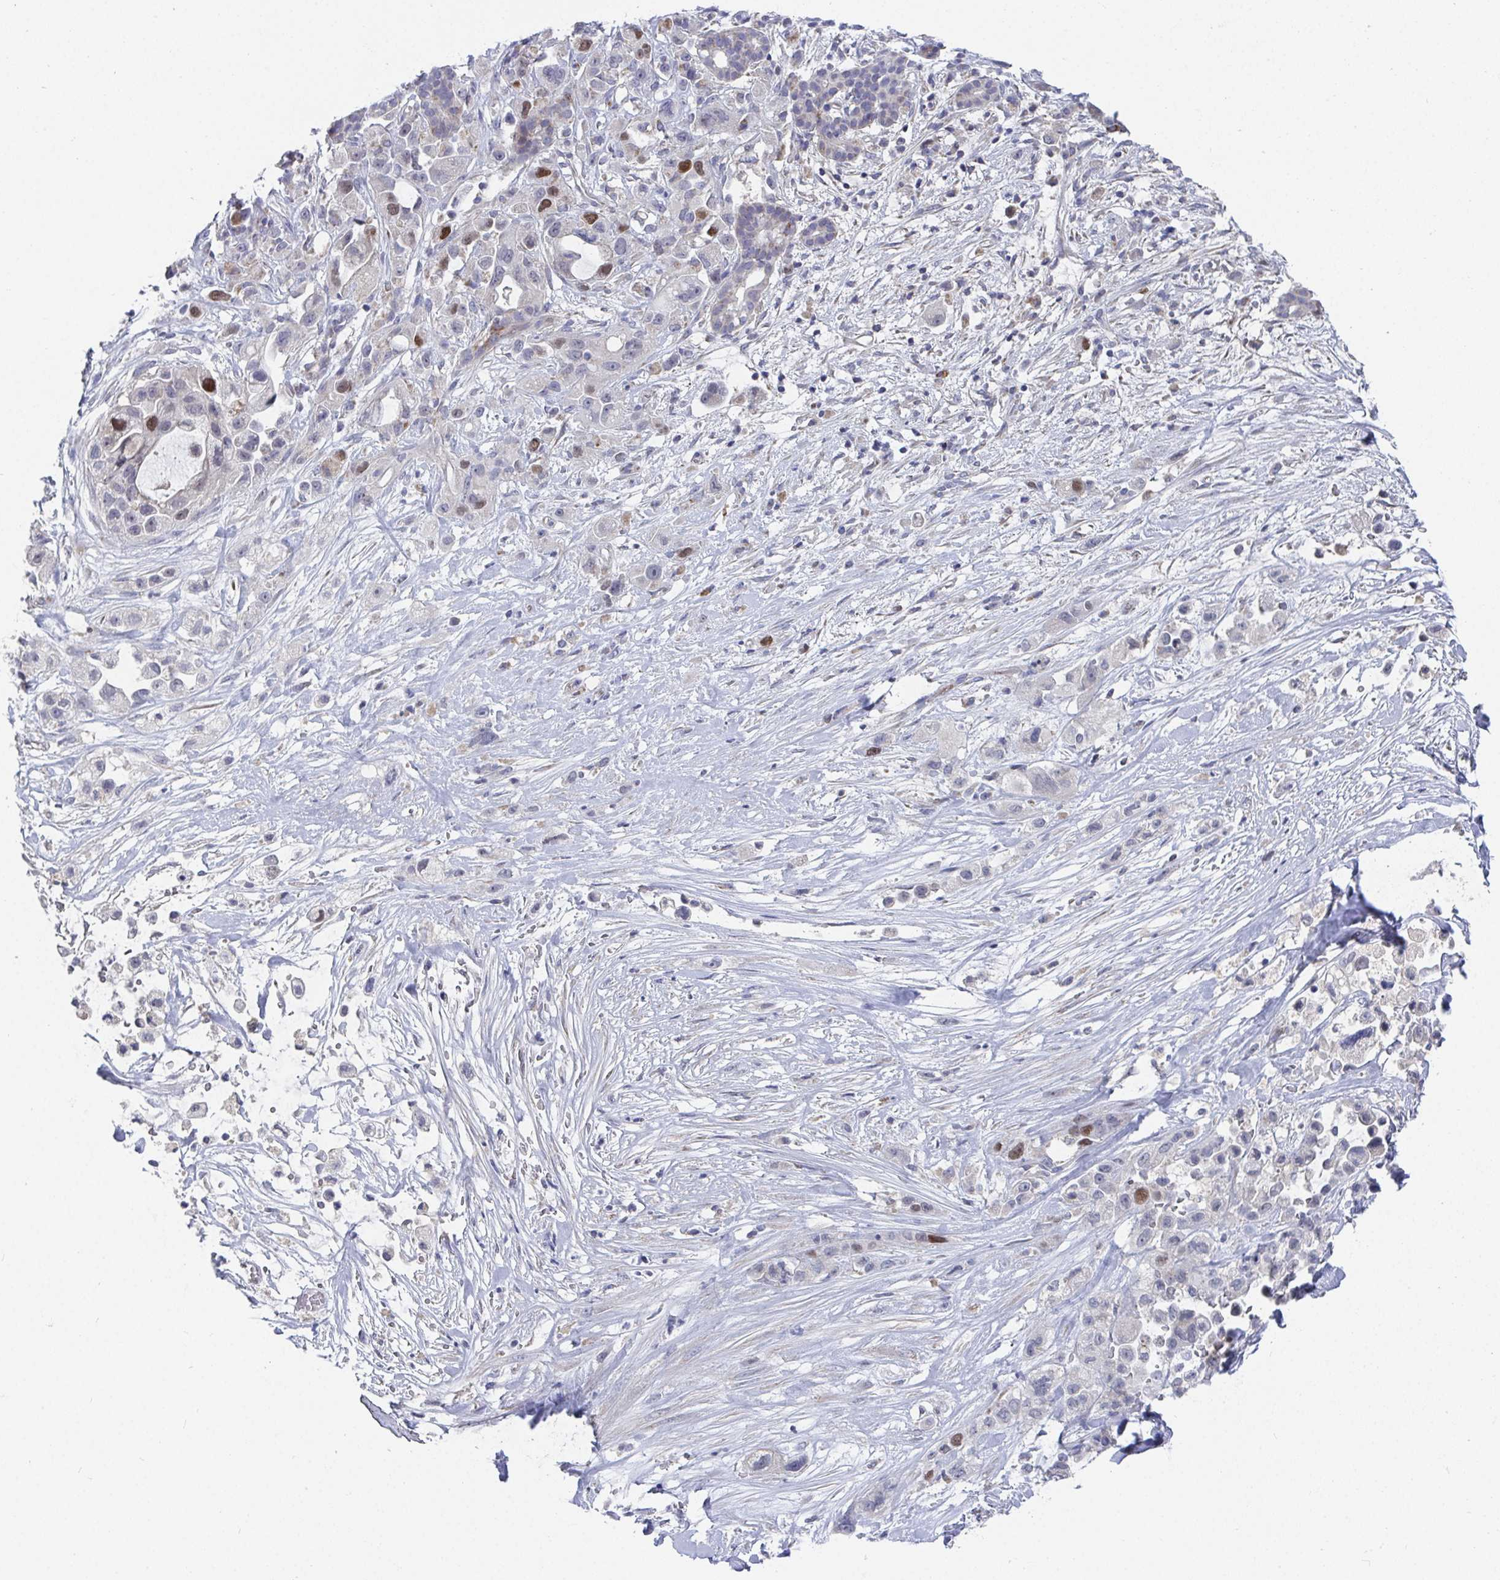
{"staining": {"intensity": "moderate", "quantity": "<25%", "location": "nuclear"}, "tissue": "pancreatic cancer", "cell_type": "Tumor cells", "image_type": "cancer", "snomed": [{"axis": "morphology", "description": "Adenocarcinoma, NOS"}, {"axis": "topography", "description": "Pancreas"}], "caption": "Adenocarcinoma (pancreatic) stained with a brown dye exhibits moderate nuclear positive expression in about <25% of tumor cells.", "gene": "ATP5F1C", "patient": {"sex": "male", "age": 44}}